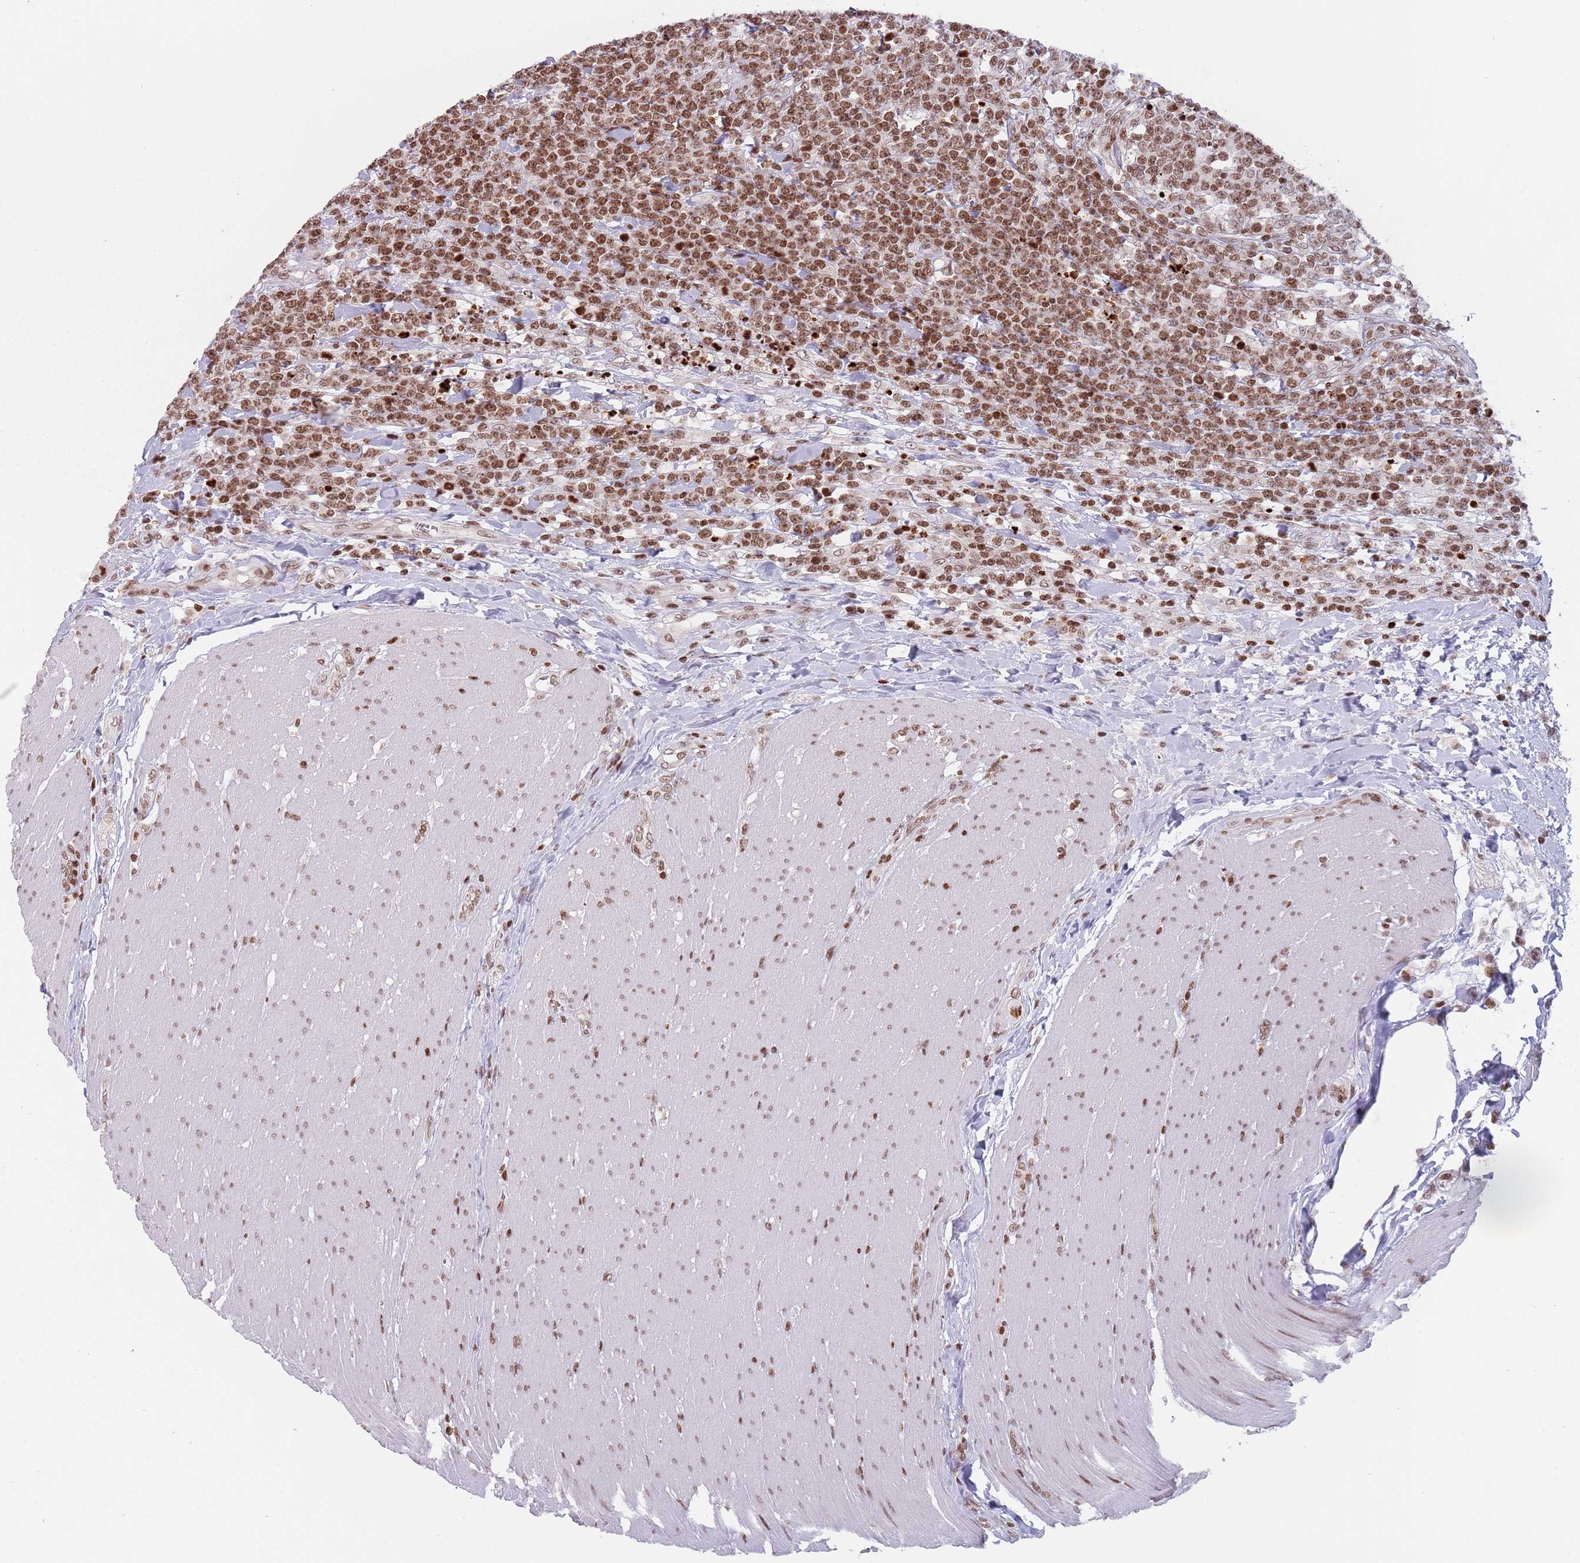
{"staining": {"intensity": "moderate", "quantity": ">75%", "location": "nuclear"}, "tissue": "lymphoma", "cell_type": "Tumor cells", "image_type": "cancer", "snomed": [{"axis": "morphology", "description": "Malignant lymphoma, non-Hodgkin's type, High grade"}, {"axis": "topography", "description": "Small intestine"}], "caption": "Protein expression analysis of high-grade malignant lymphoma, non-Hodgkin's type shows moderate nuclear positivity in approximately >75% of tumor cells. Using DAB (brown) and hematoxylin (blue) stains, captured at high magnification using brightfield microscopy.", "gene": "SH3RF3", "patient": {"sex": "male", "age": 8}}